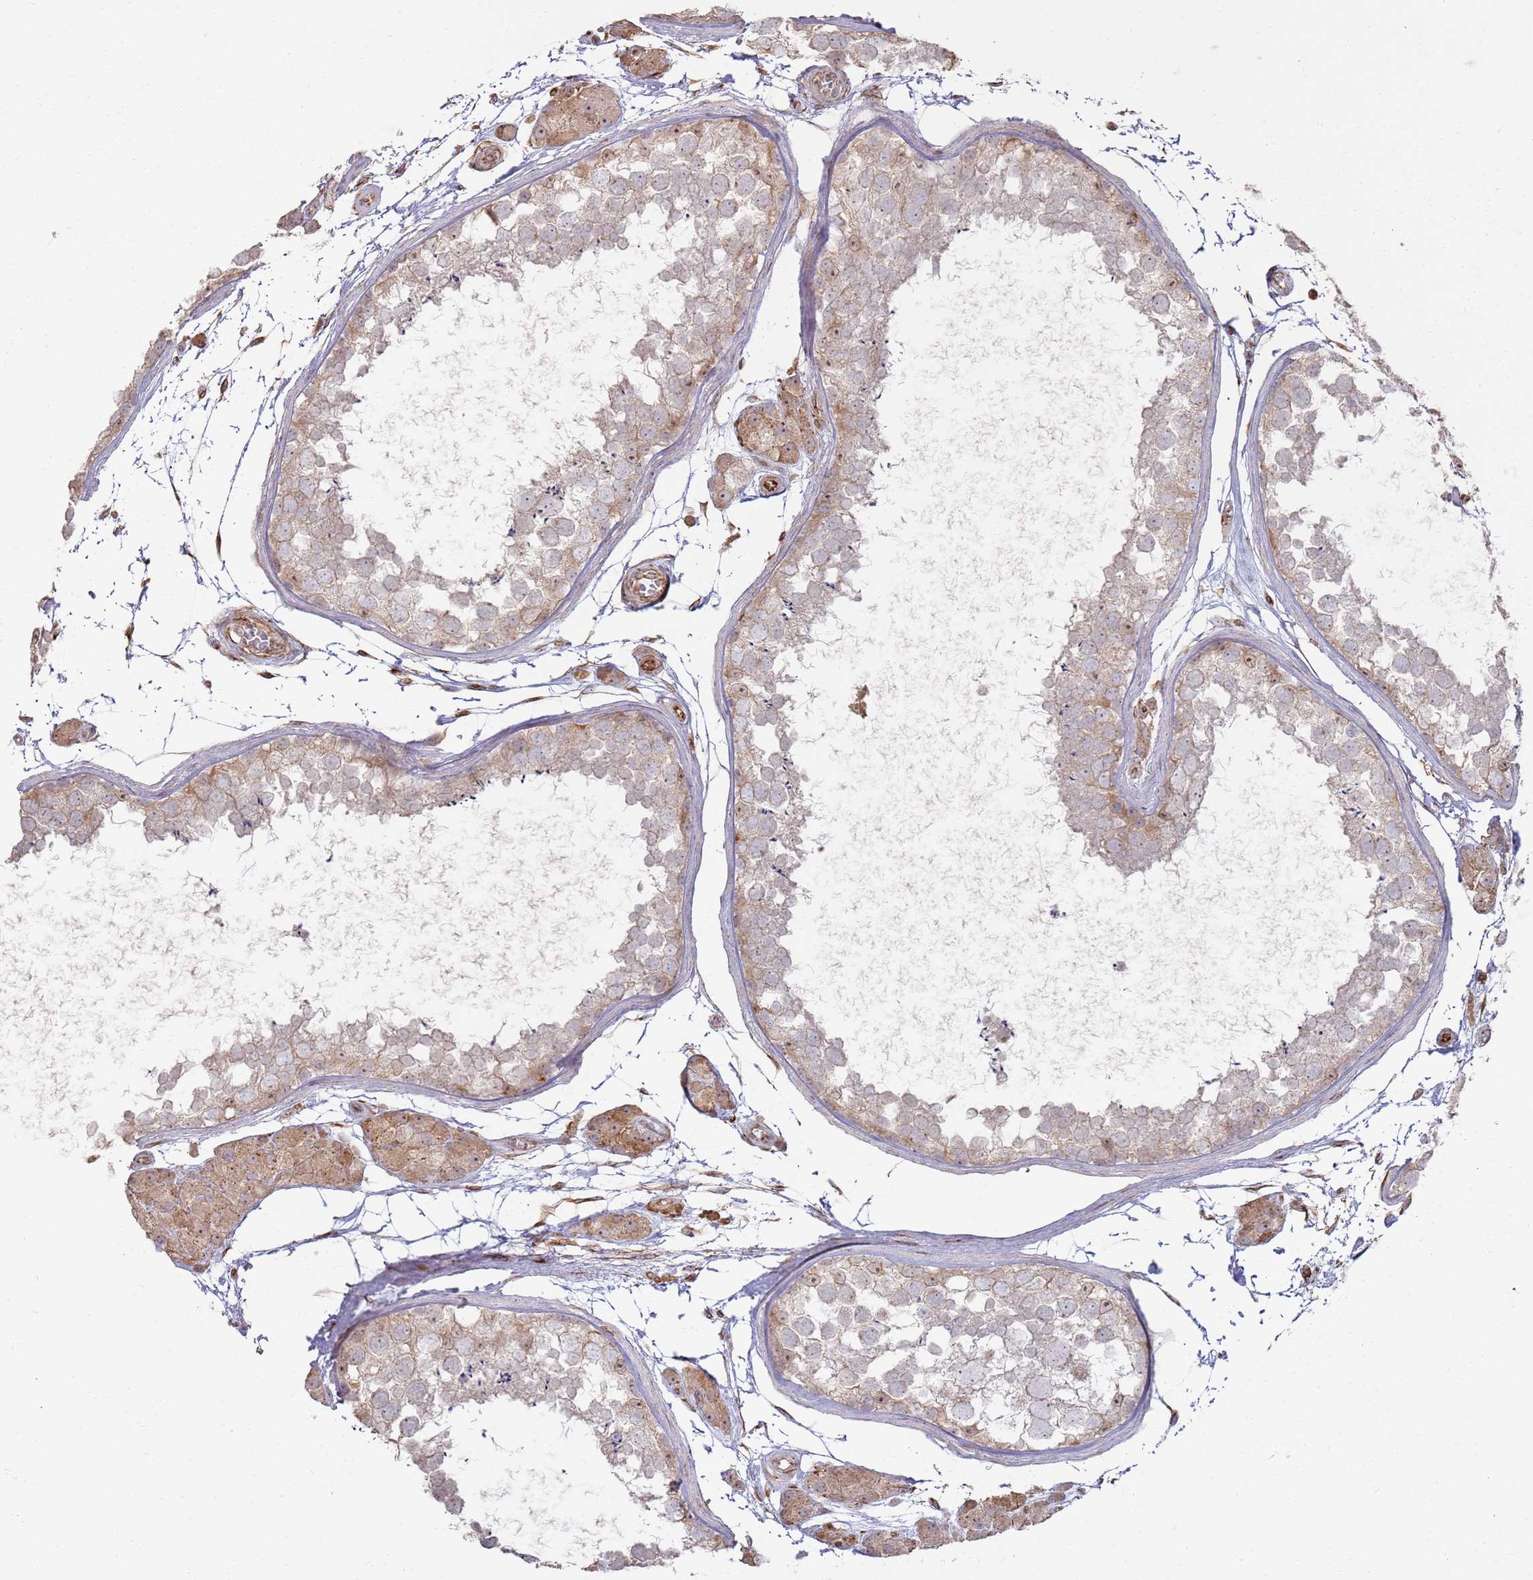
{"staining": {"intensity": "weak", "quantity": "25%-75%", "location": "cytoplasmic/membranous,nuclear"}, "tissue": "testis", "cell_type": "Cells in seminiferous ducts", "image_type": "normal", "snomed": [{"axis": "morphology", "description": "Normal tissue, NOS"}, {"axis": "topography", "description": "Testis"}], "caption": "A high-resolution photomicrograph shows immunohistochemistry staining of unremarkable testis, which demonstrates weak cytoplasmic/membranous,nuclear positivity in approximately 25%-75% of cells in seminiferous ducts. (Stains: DAB in brown, nuclei in blue, Microscopy: brightfield microscopy at high magnification).", "gene": "PHF21A", "patient": {"sex": "male", "age": 56}}